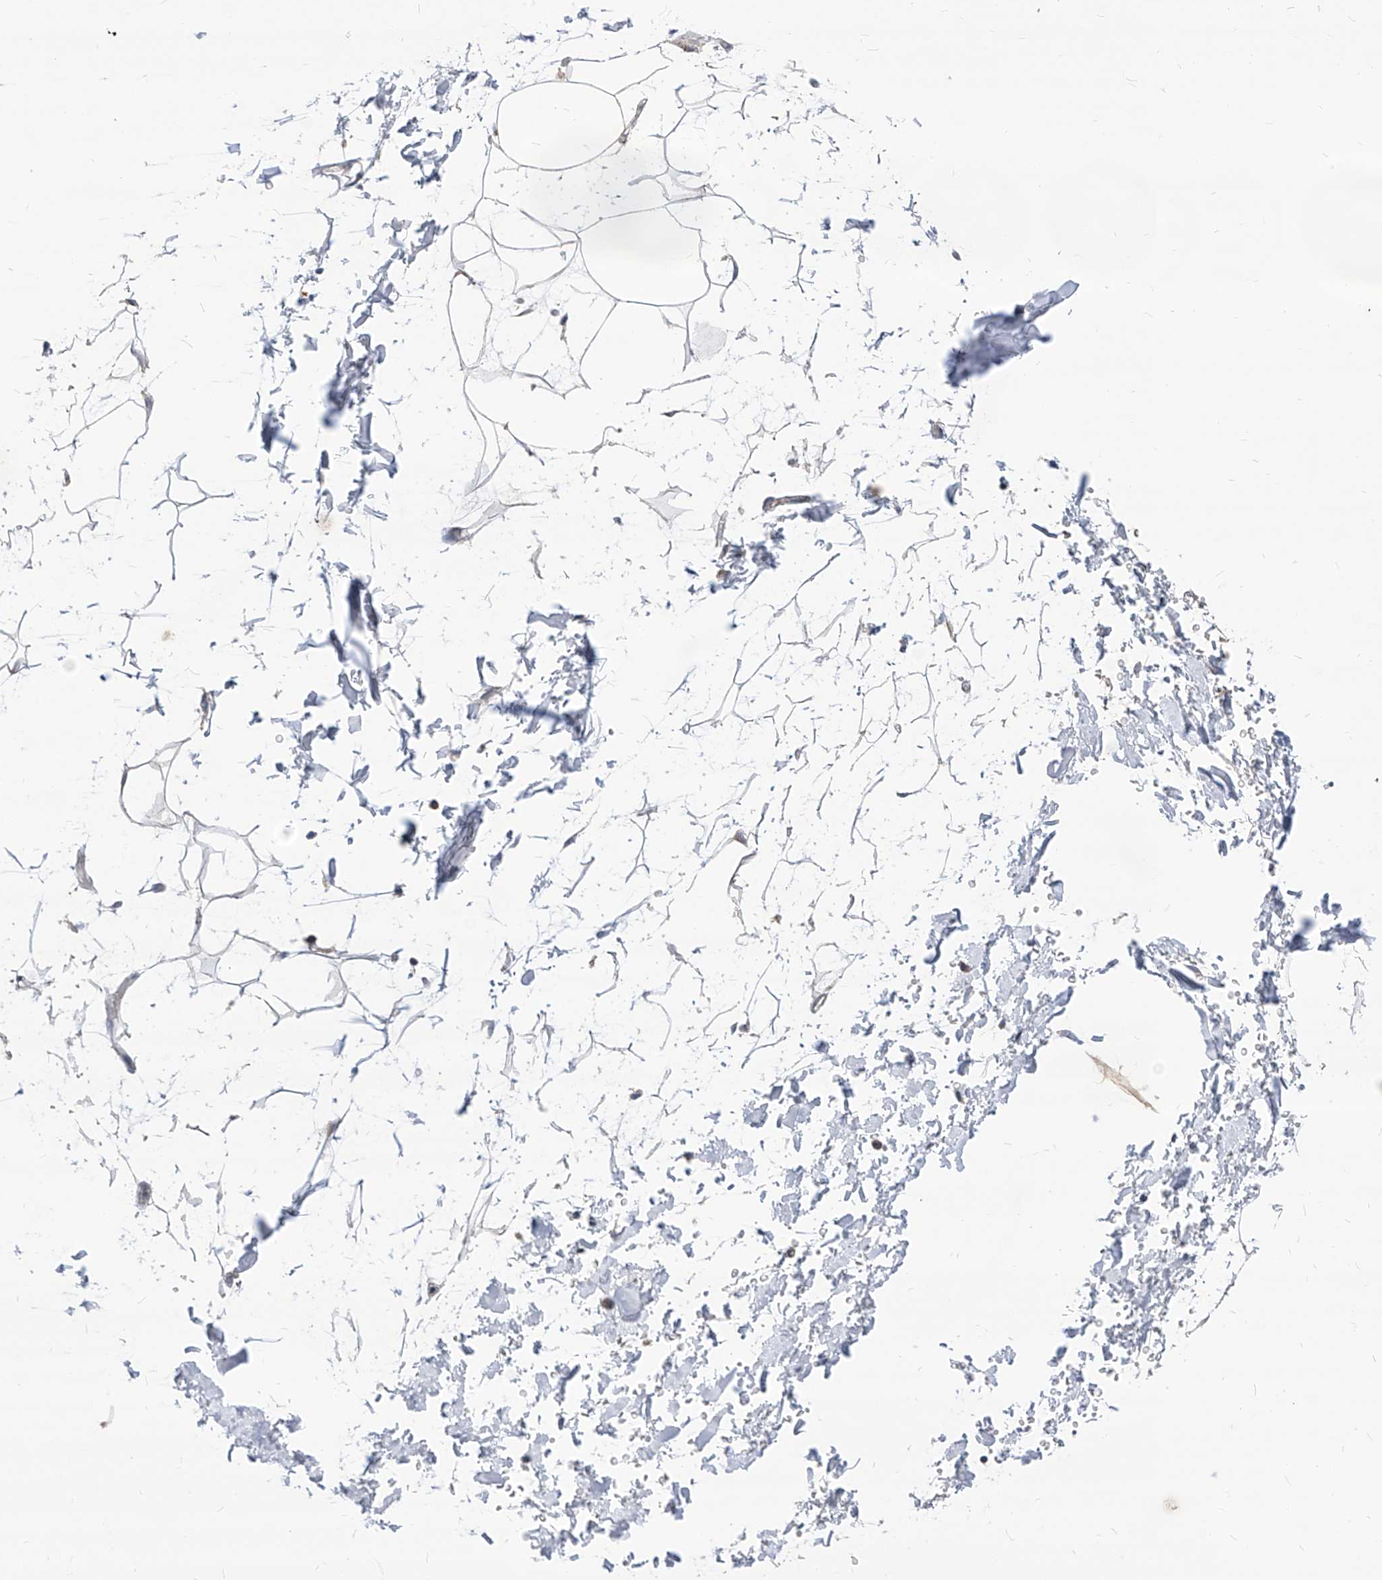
{"staining": {"intensity": "negative", "quantity": "none", "location": "none"}, "tissue": "adipose tissue", "cell_type": "Adipocytes", "image_type": "normal", "snomed": [{"axis": "morphology", "description": "Normal tissue, NOS"}, {"axis": "topography", "description": "Soft tissue"}], "caption": "IHC image of unremarkable adipose tissue: adipose tissue stained with DAB exhibits no significant protein staining in adipocytes.", "gene": "AGPS", "patient": {"sex": "male", "age": 72}}